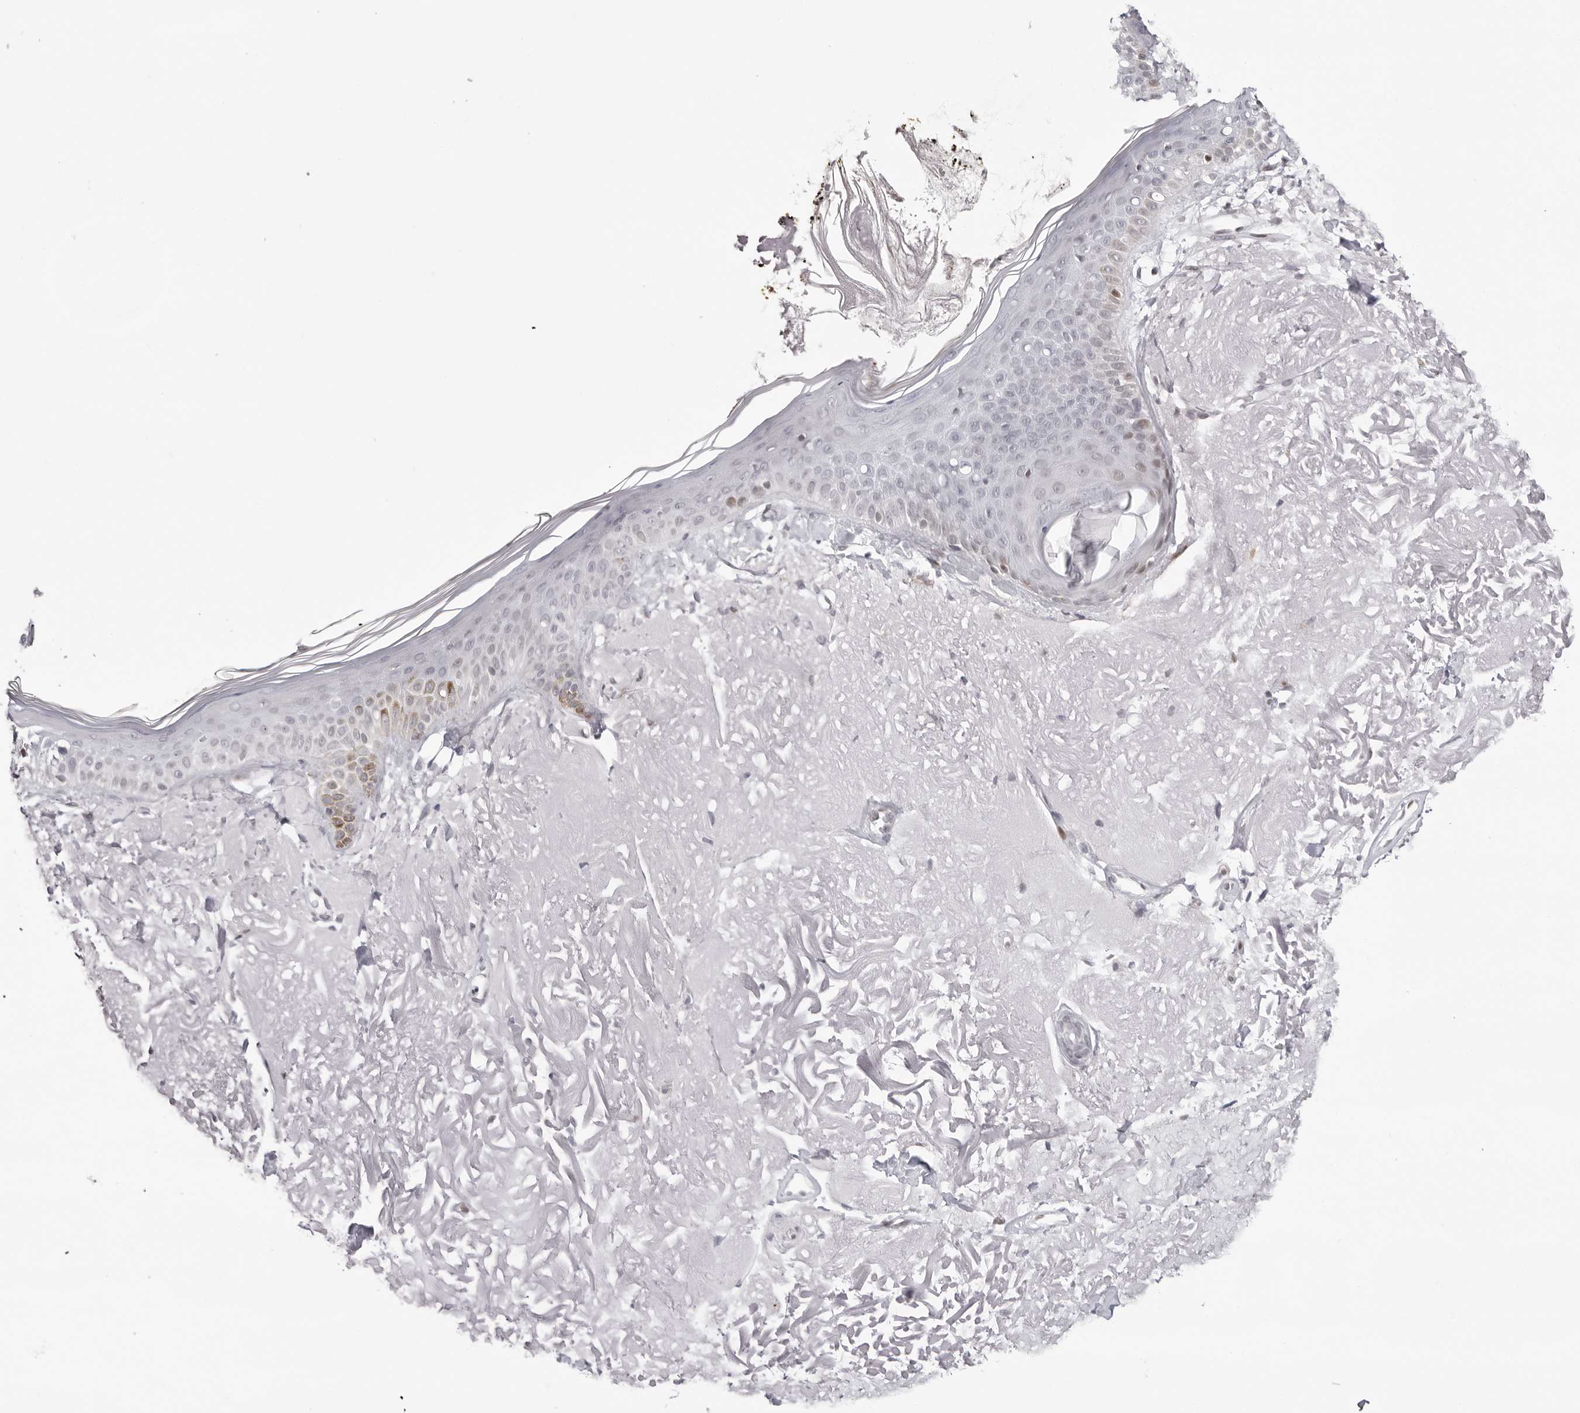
{"staining": {"intensity": "negative", "quantity": "none", "location": "none"}, "tissue": "skin", "cell_type": "Fibroblasts", "image_type": "normal", "snomed": [{"axis": "morphology", "description": "Normal tissue, NOS"}, {"axis": "topography", "description": "Skin"}, {"axis": "topography", "description": "Skeletal muscle"}], "caption": "DAB (3,3'-diaminobenzidine) immunohistochemical staining of normal human skin demonstrates no significant staining in fibroblasts. (Brightfield microscopy of DAB (3,3'-diaminobenzidine) immunohistochemistry (IHC) at high magnification).", "gene": "NTPCR", "patient": {"sex": "male", "age": 83}}